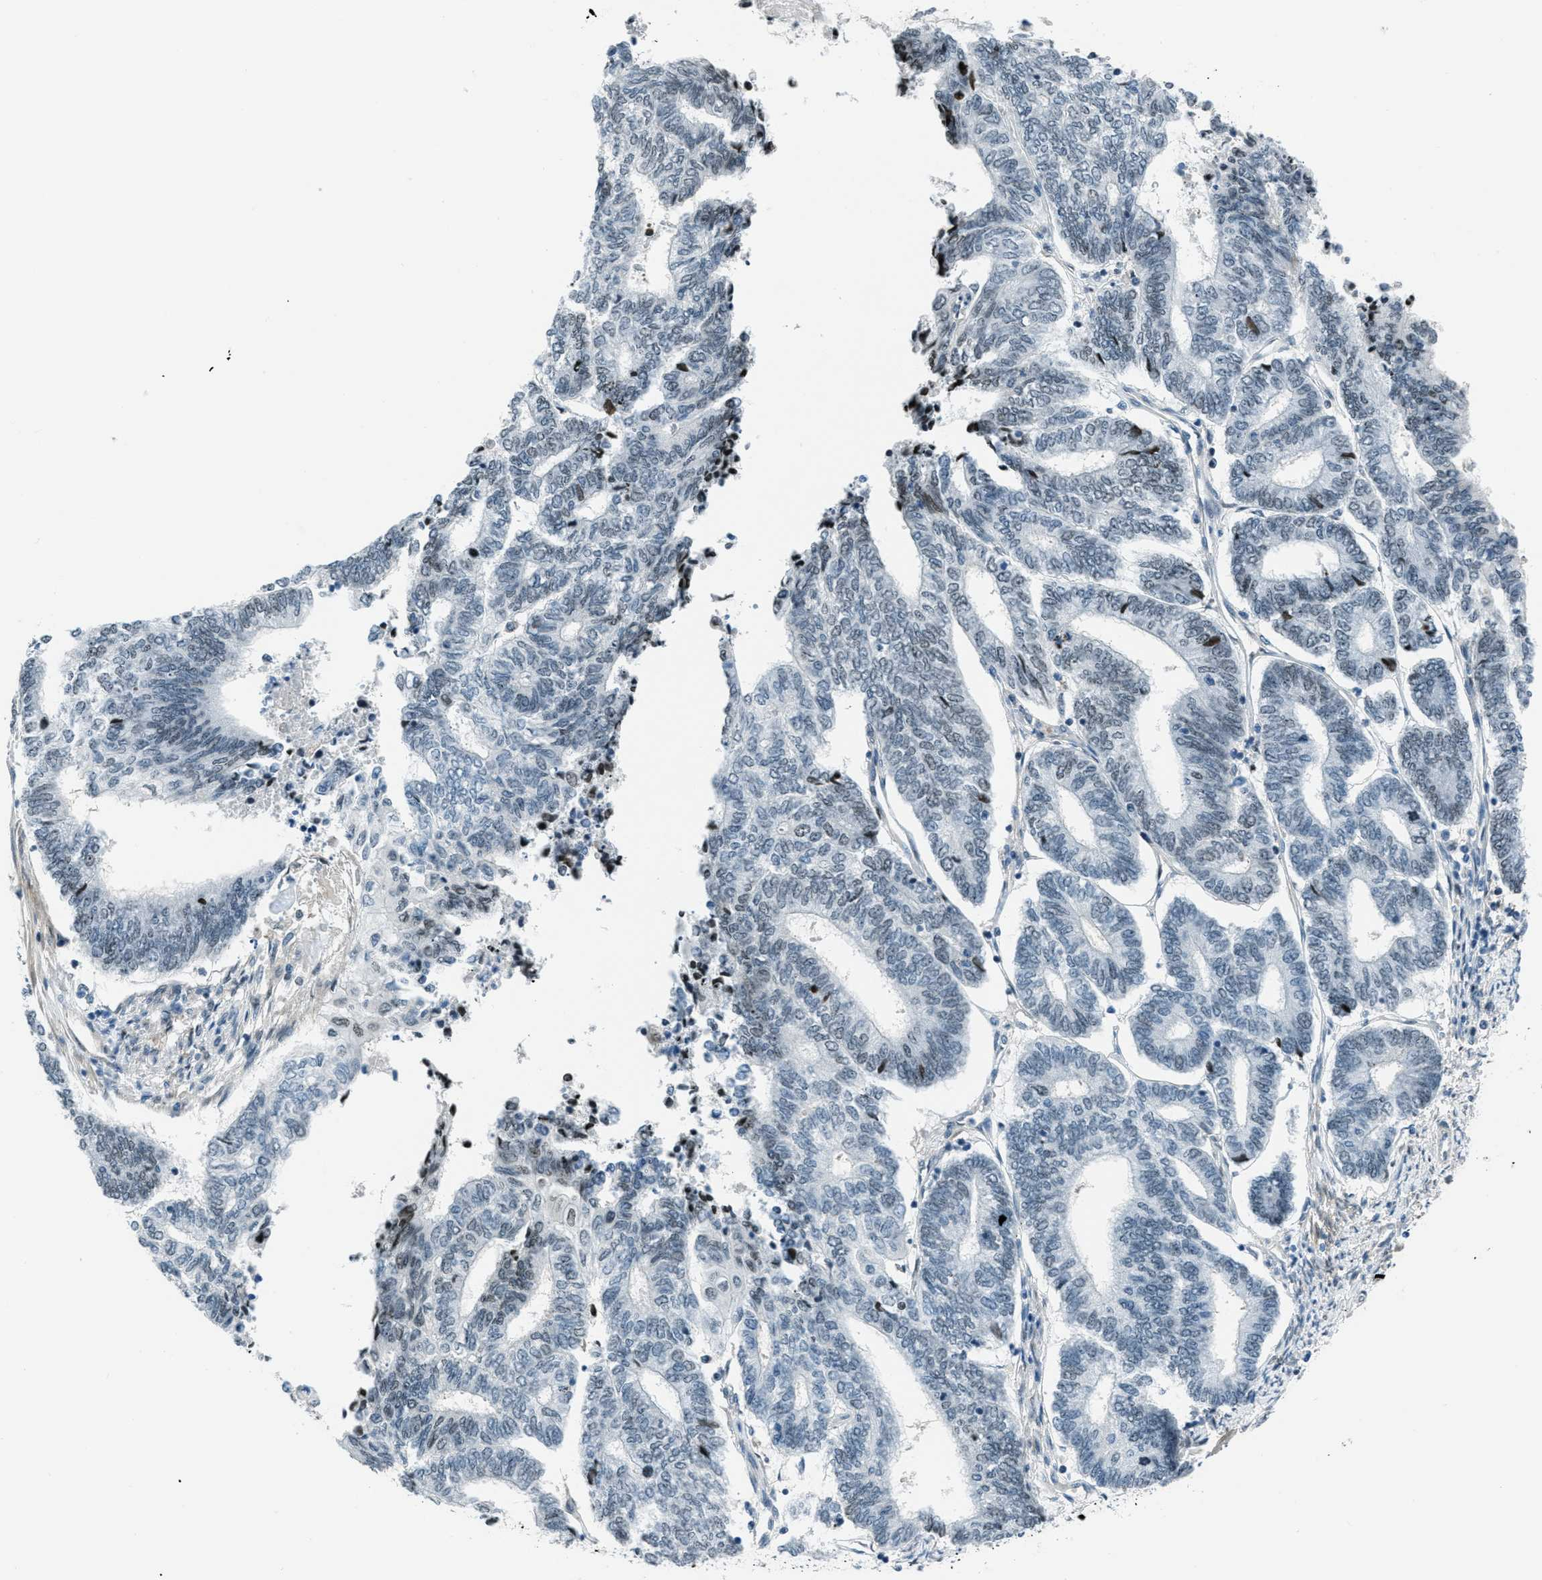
{"staining": {"intensity": "negative", "quantity": "none", "location": "none"}, "tissue": "endometrial cancer", "cell_type": "Tumor cells", "image_type": "cancer", "snomed": [{"axis": "morphology", "description": "Adenocarcinoma, NOS"}, {"axis": "topography", "description": "Uterus"}, {"axis": "topography", "description": "Endometrium"}], "caption": "Immunohistochemistry of human endometrial cancer (adenocarcinoma) displays no staining in tumor cells.", "gene": "ZDHHC23", "patient": {"sex": "female", "age": 70}}